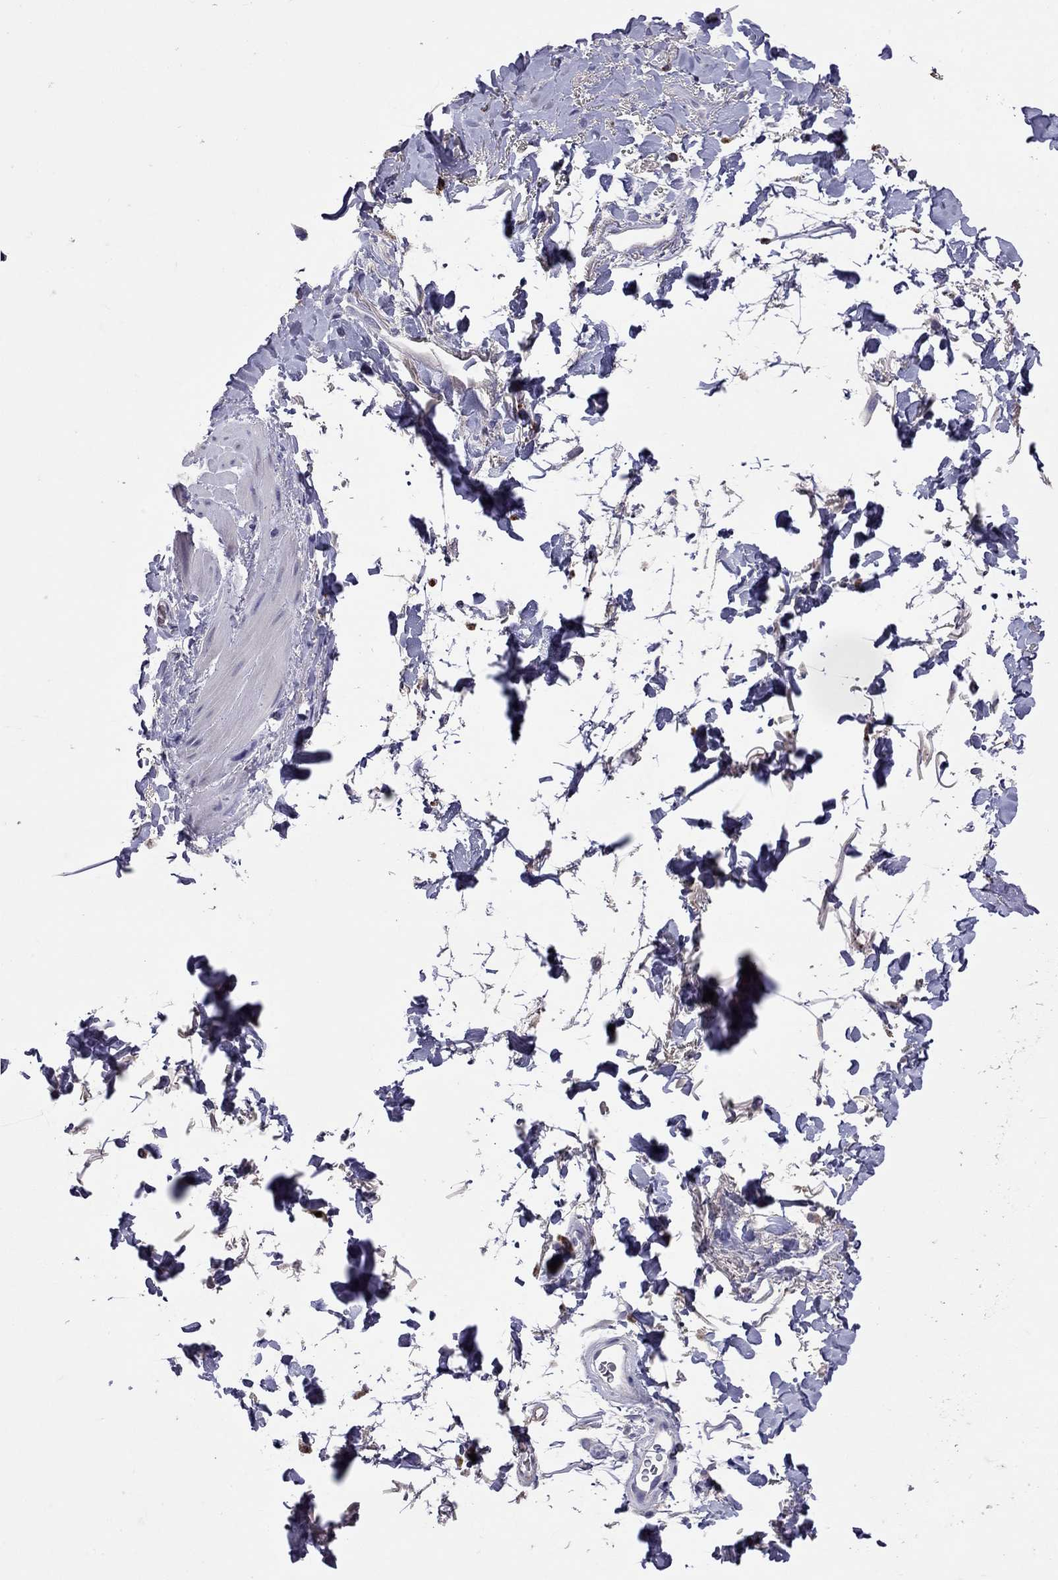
{"staining": {"intensity": "negative", "quantity": "none", "location": "none"}, "tissue": "adipose tissue", "cell_type": "Adipocytes", "image_type": "normal", "snomed": [{"axis": "morphology", "description": "Normal tissue, NOS"}, {"axis": "topography", "description": "Anal"}, {"axis": "topography", "description": "Peripheral nerve tissue"}], "caption": "Adipocytes are negative for brown protein staining in unremarkable adipose tissue. (Stains: DAB (3,3'-diaminobenzidine) IHC with hematoxylin counter stain, Microscopy: brightfield microscopy at high magnification).", "gene": "SERPINA3", "patient": {"sex": "male", "age": 53}}